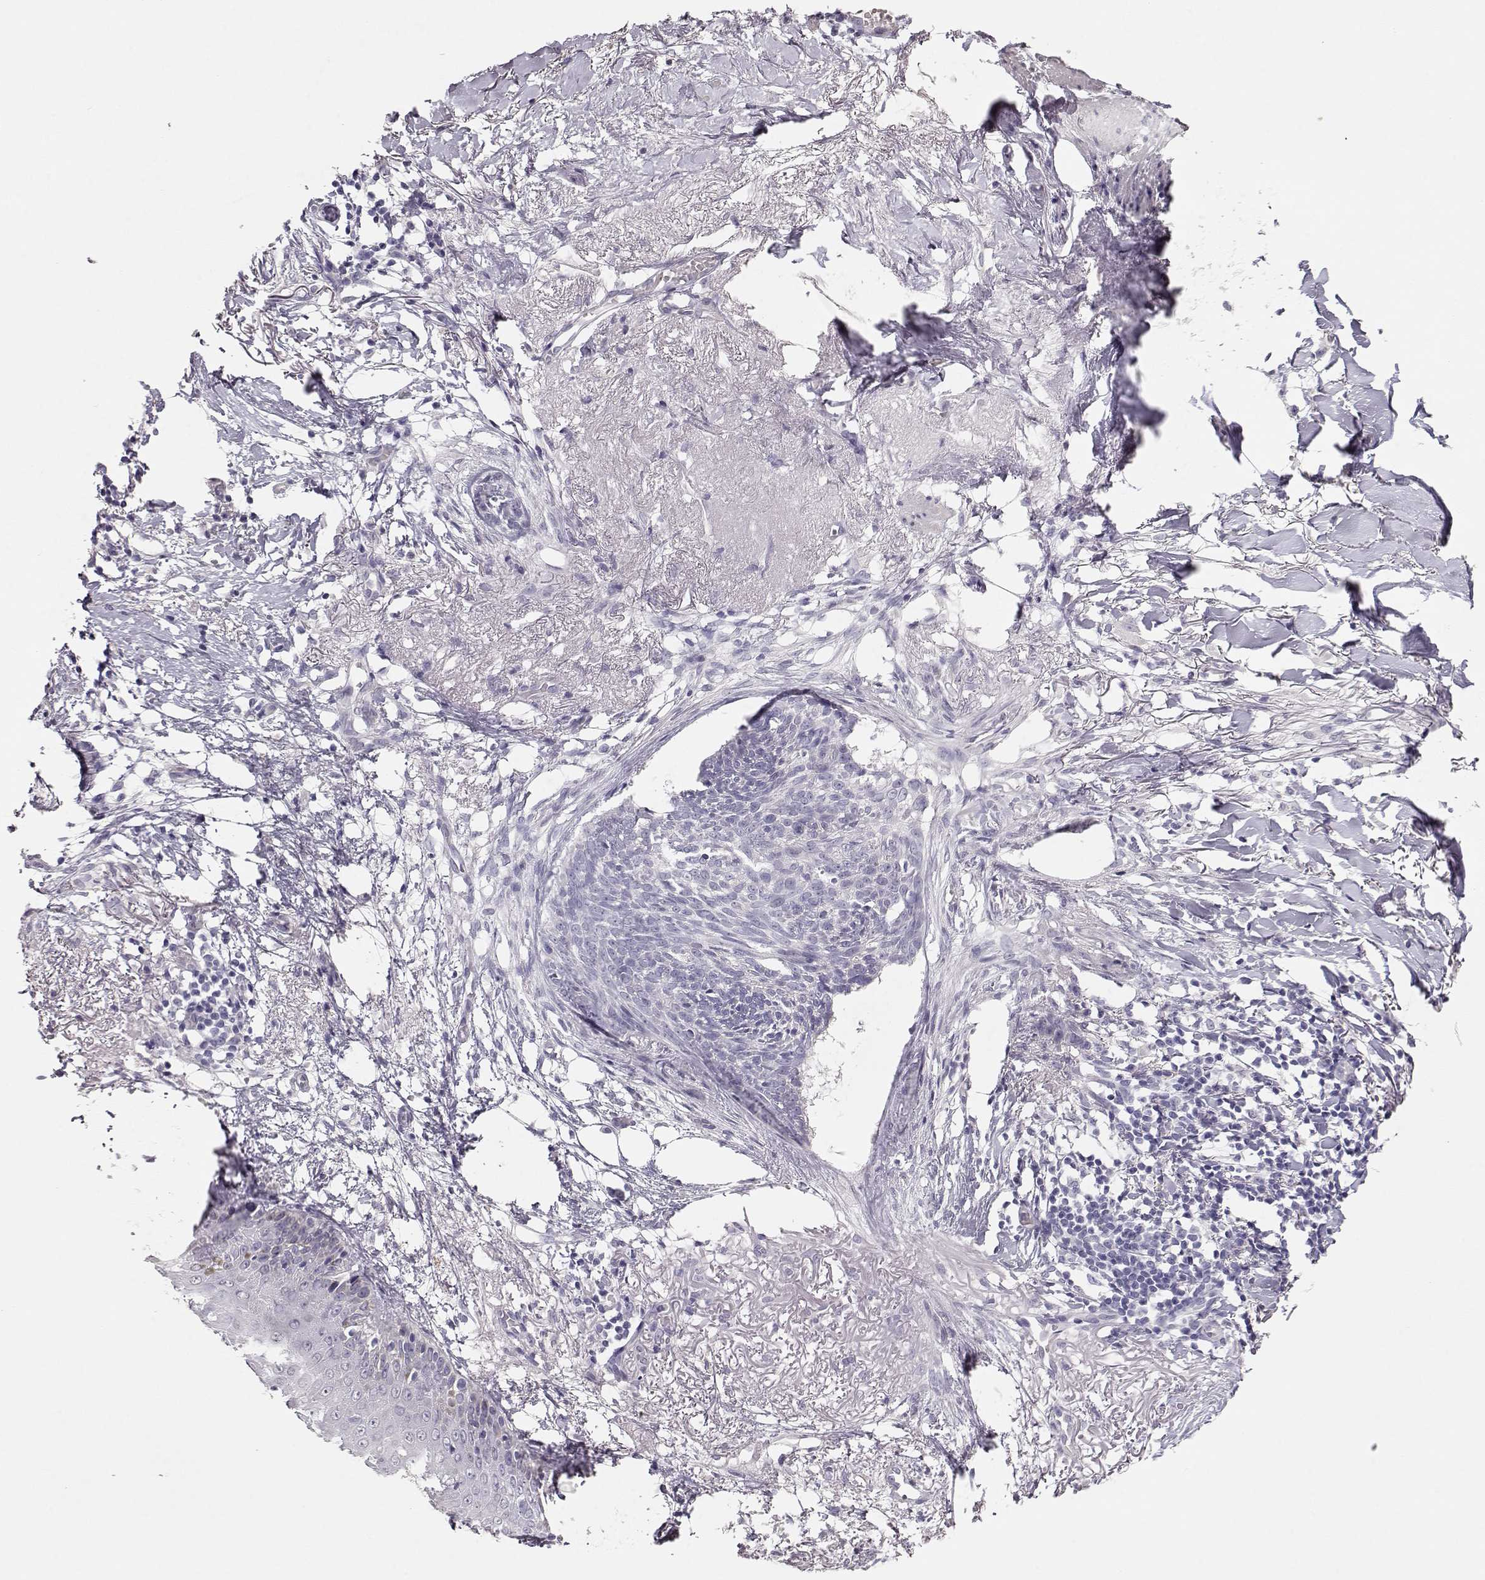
{"staining": {"intensity": "negative", "quantity": "none", "location": "none"}, "tissue": "skin cancer", "cell_type": "Tumor cells", "image_type": "cancer", "snomed": [{"axis": "morphology", "description": "Normal tissue, NOS"}, {"axis": "morphology", "description": "Basal cell carcinoma"}, {"axis": "topography", "description": "Skin"}], "caption": "Photomicrograph shows no significant protein positivity in tumor cells of skin cancer (basal cell carcinoma).", "gene": "MAGEC1", "patient": {"sex": "male", "age": 84}}